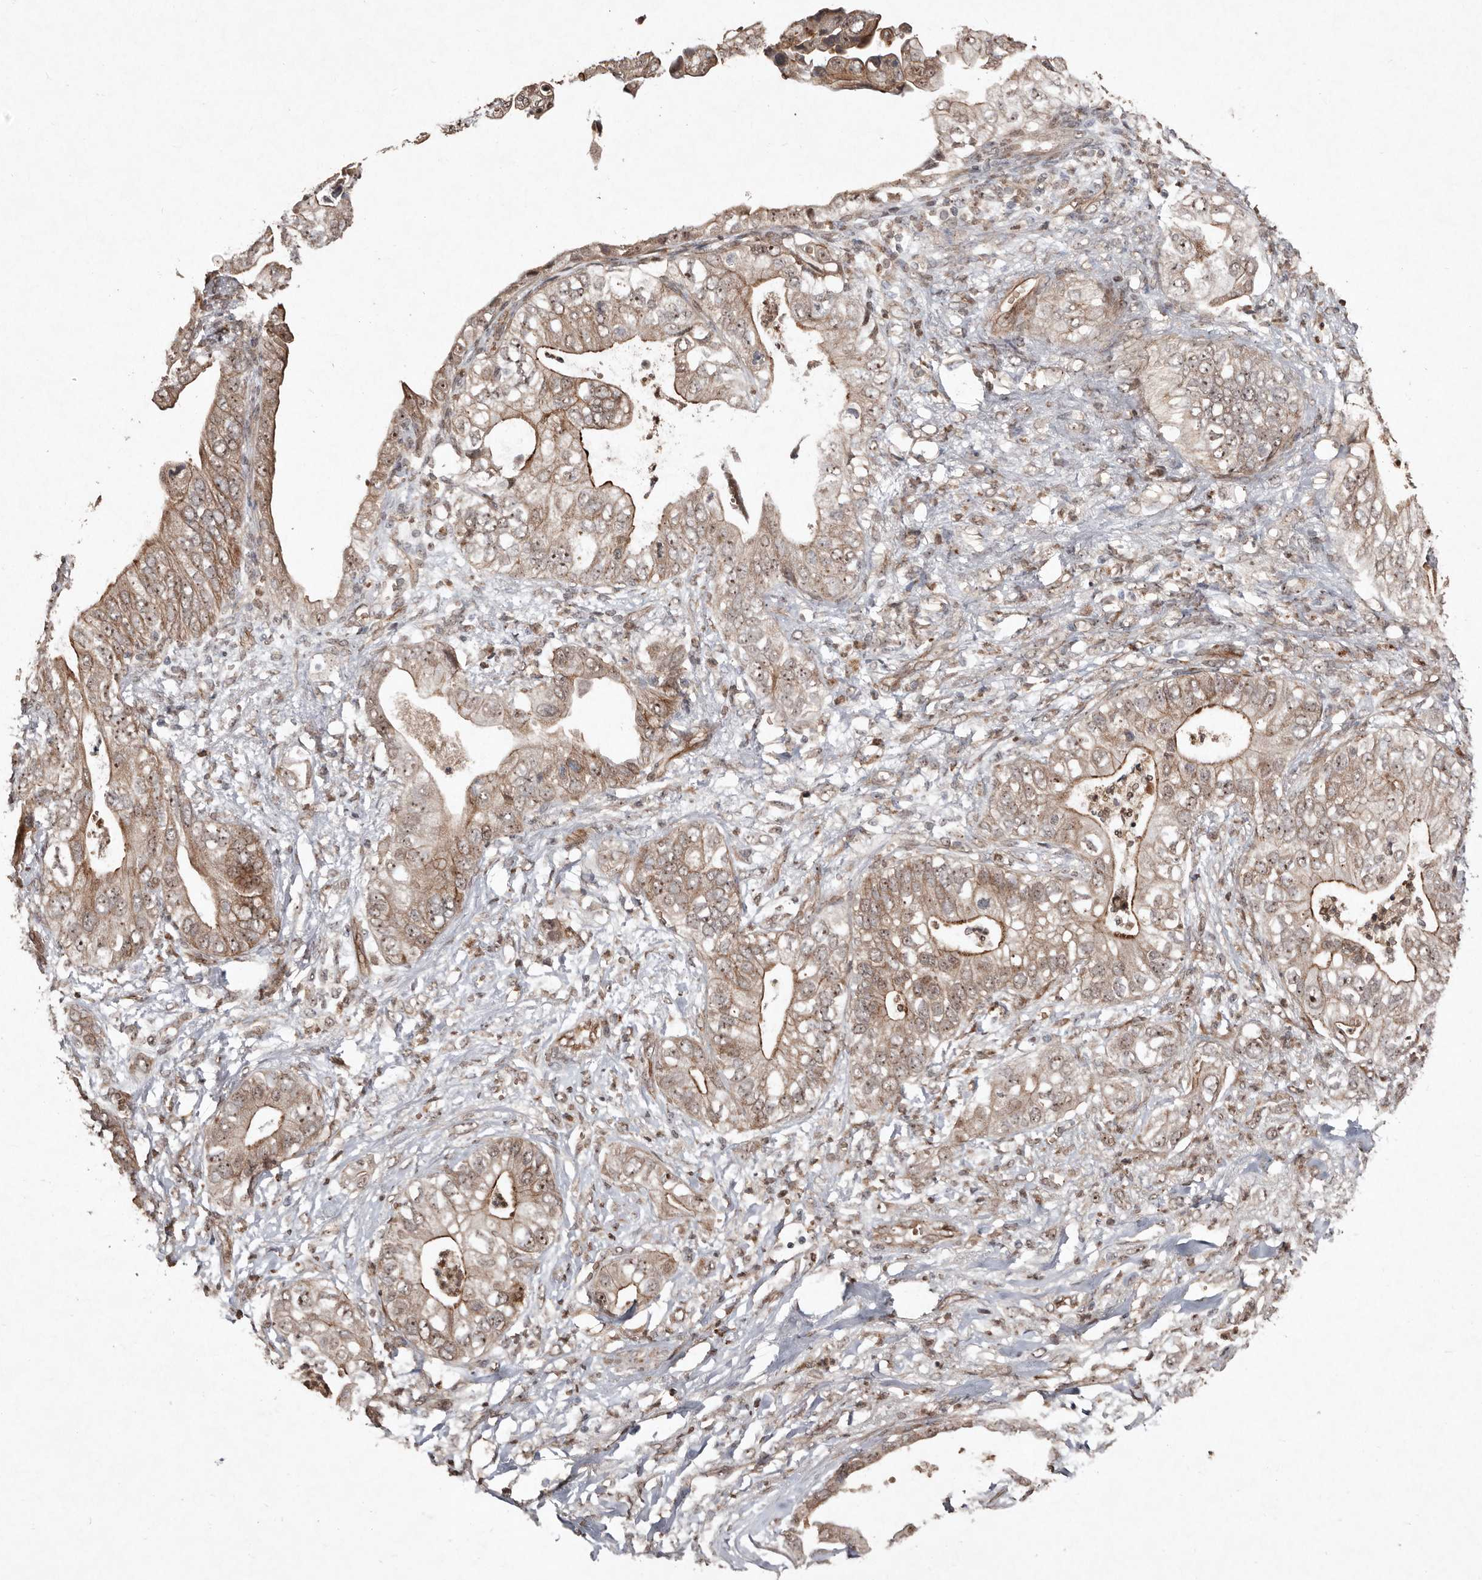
{"staining": {"intensity": "moderate", "quantity": ">75%", "location": "cytoplasmic/membranous,nuclear"}, "tissue": "pancreatic cancer", "cell_type": "Tumor cells", "image_type": "cancer", "snomed": [{"axis": "morphology", "description": "Adenocarcinoma, NOS"}, {"axis": "topography", "description": "Pancreas"}], "caption": "The image demonstrates immunohistochemical staining of pancreatic cancer (adenocarcinoma). There is moderate cytoplasmic/membranous and nuclear staining is seen in about >75% of tumor cells.", "gene": "DIP2C", "patient": {"sex": "female", "age": 78}}